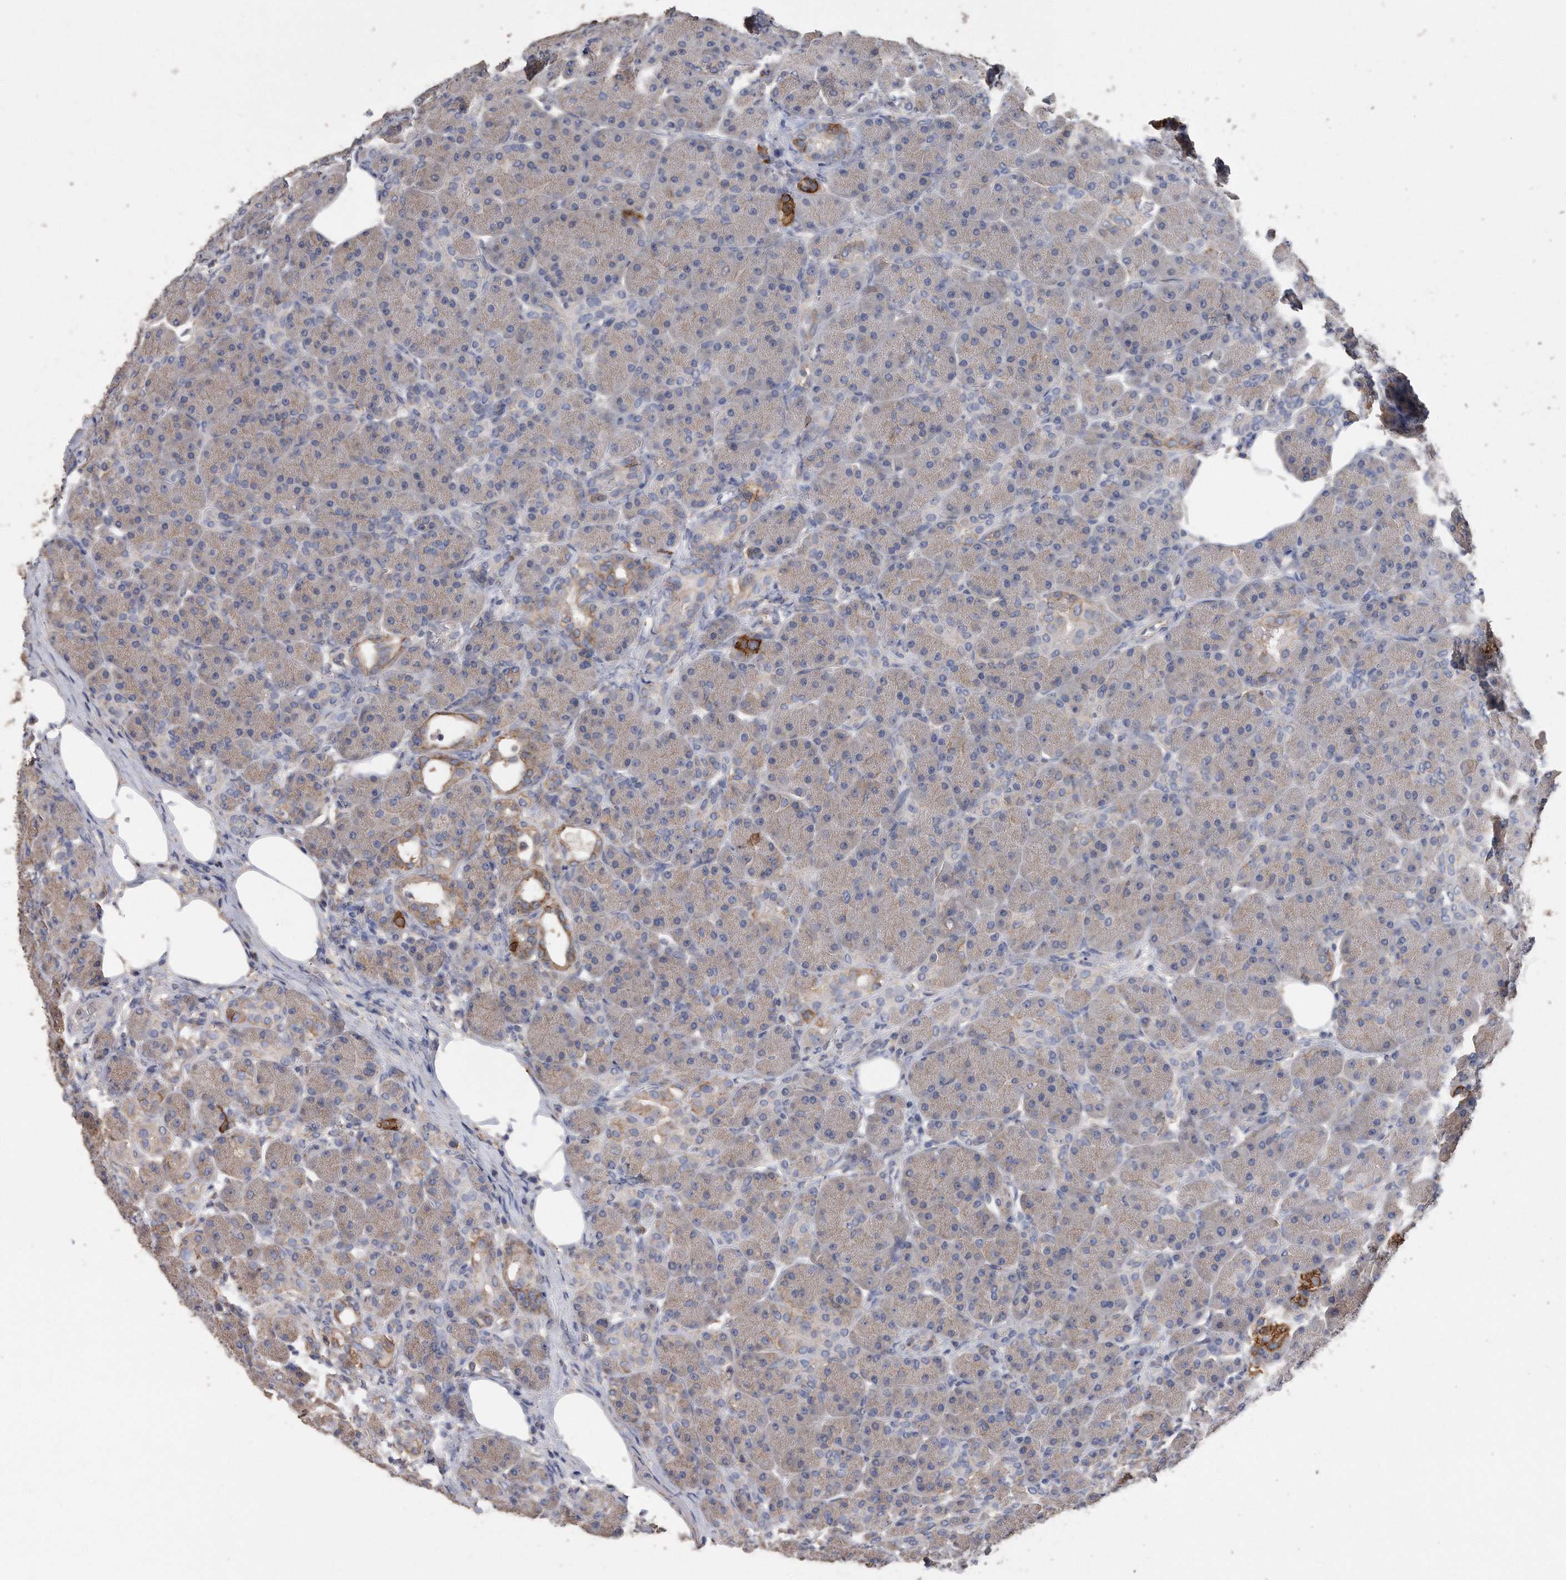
{"staining": {"intensity": "weak", "quantity": "25%-75%", "location": "cytoplasmic/membranous"}, "tissue": "pancreas", "cell_type": "Exocrine glandular cells", "image_type": "normal", "snomed": [{"axis": "morphology", "description": "Normal tissue, NOS"}, {"axis": "topography", "description": "Pancreas"}], "caption": "This is a histology image of immunohistochemistry (IHC) staining of benign pancreas, which shows weak staining in the cytoplasmic/membranous of exocrine glandular cells.", "gene": "CDCP1", "patient": {"sex": "male", "age": 63}}